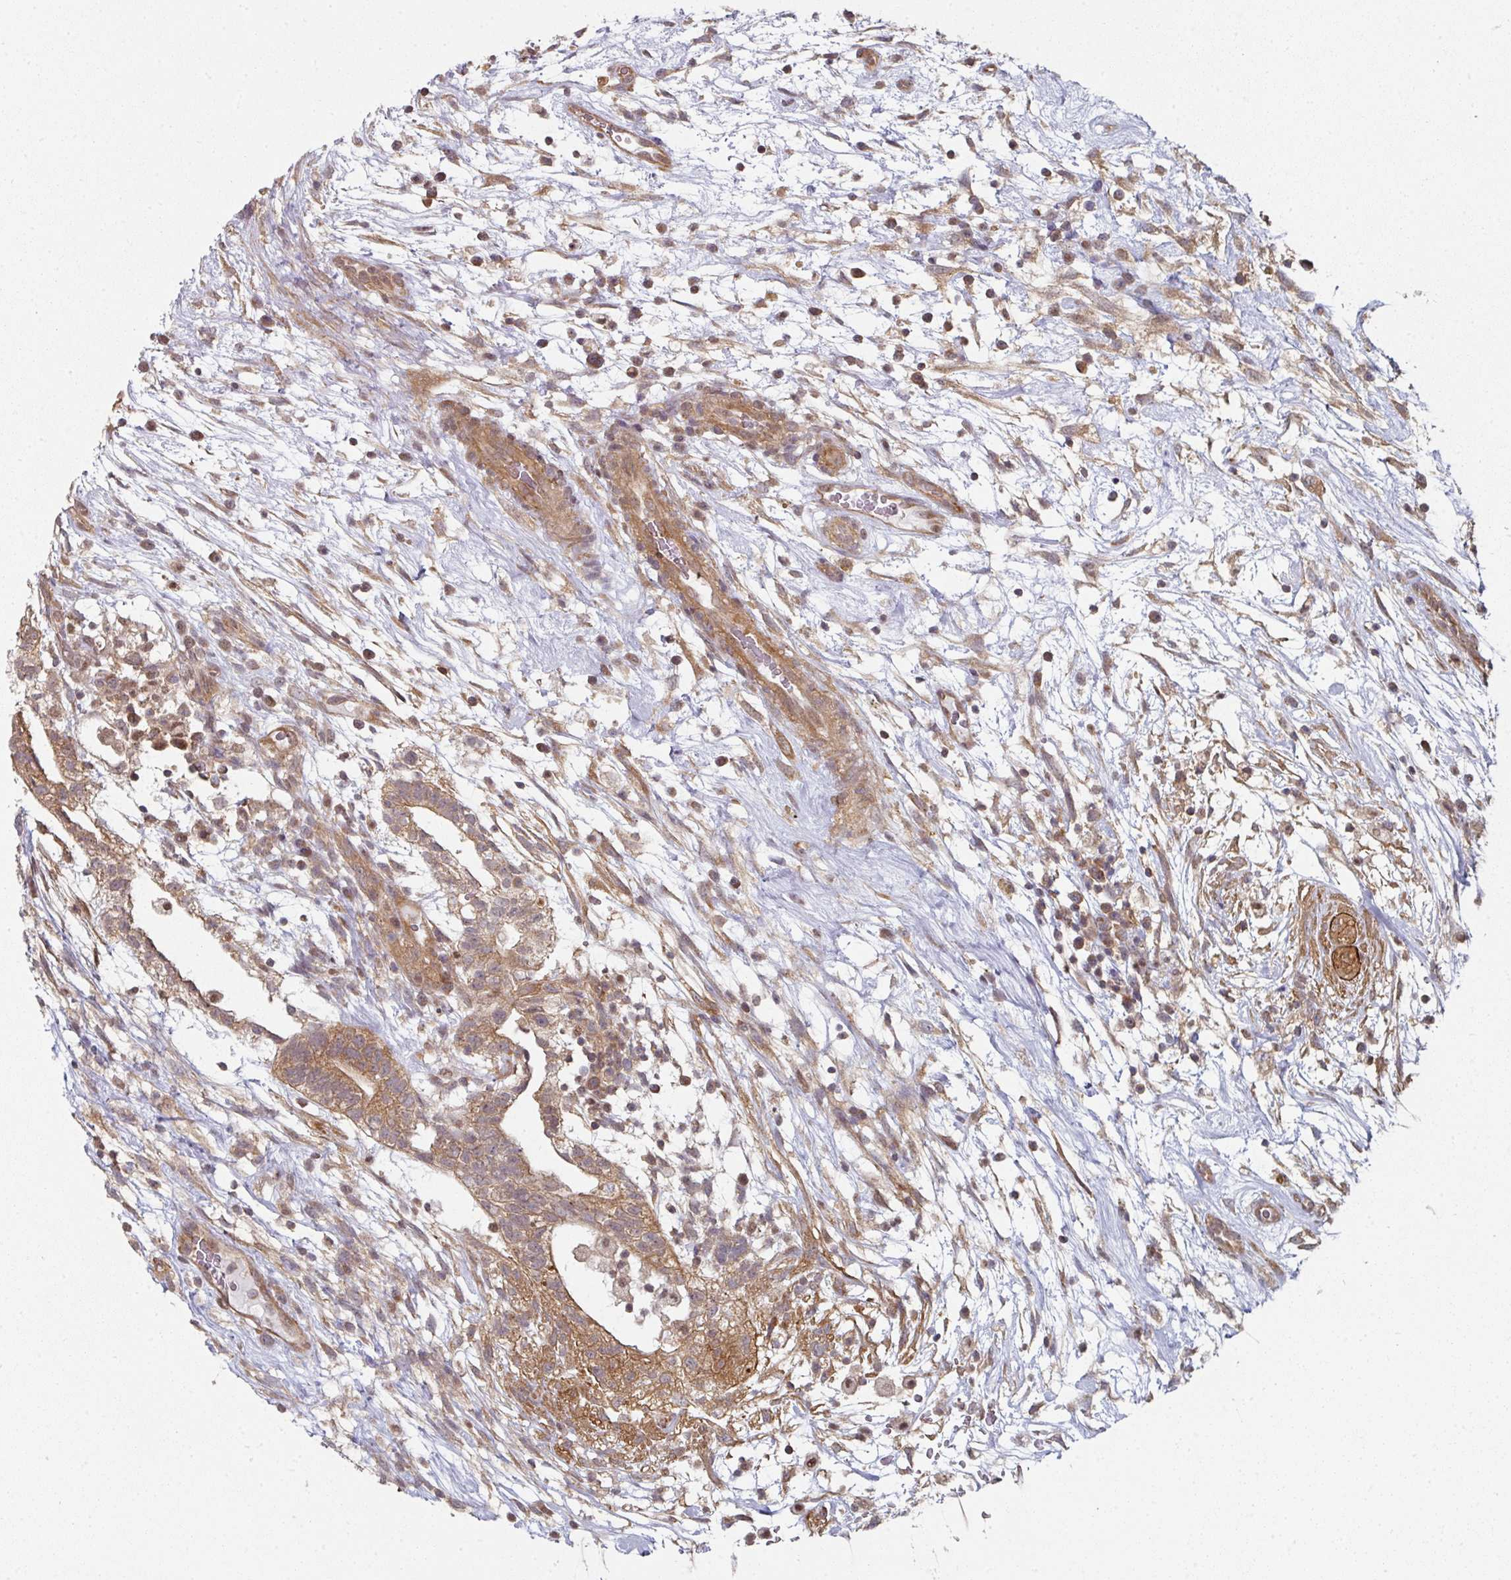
{"staining": {"intensity": "moderate", "quantity": ">75%", "location": "cytoplasmic/membranous"}, "tissue": "testis cancer", "cell_type": "Tumor cells", "image_type": "cancer", "snomed": [{"axis": "morphology", "description": "Carcinoma, Embryonal, NOS"}, {"axis": "topography", "description": "Testis"}], "caption": "There is medium levels of moderate cytoplasmic/membranous staining in tumor cells of testis cancer (embryonal carcinoma), as demonstrated by immunohistochemical staining (brown color).", "gene": "PSME3IP1", "patient": {"sex": "male", "age": 32}}